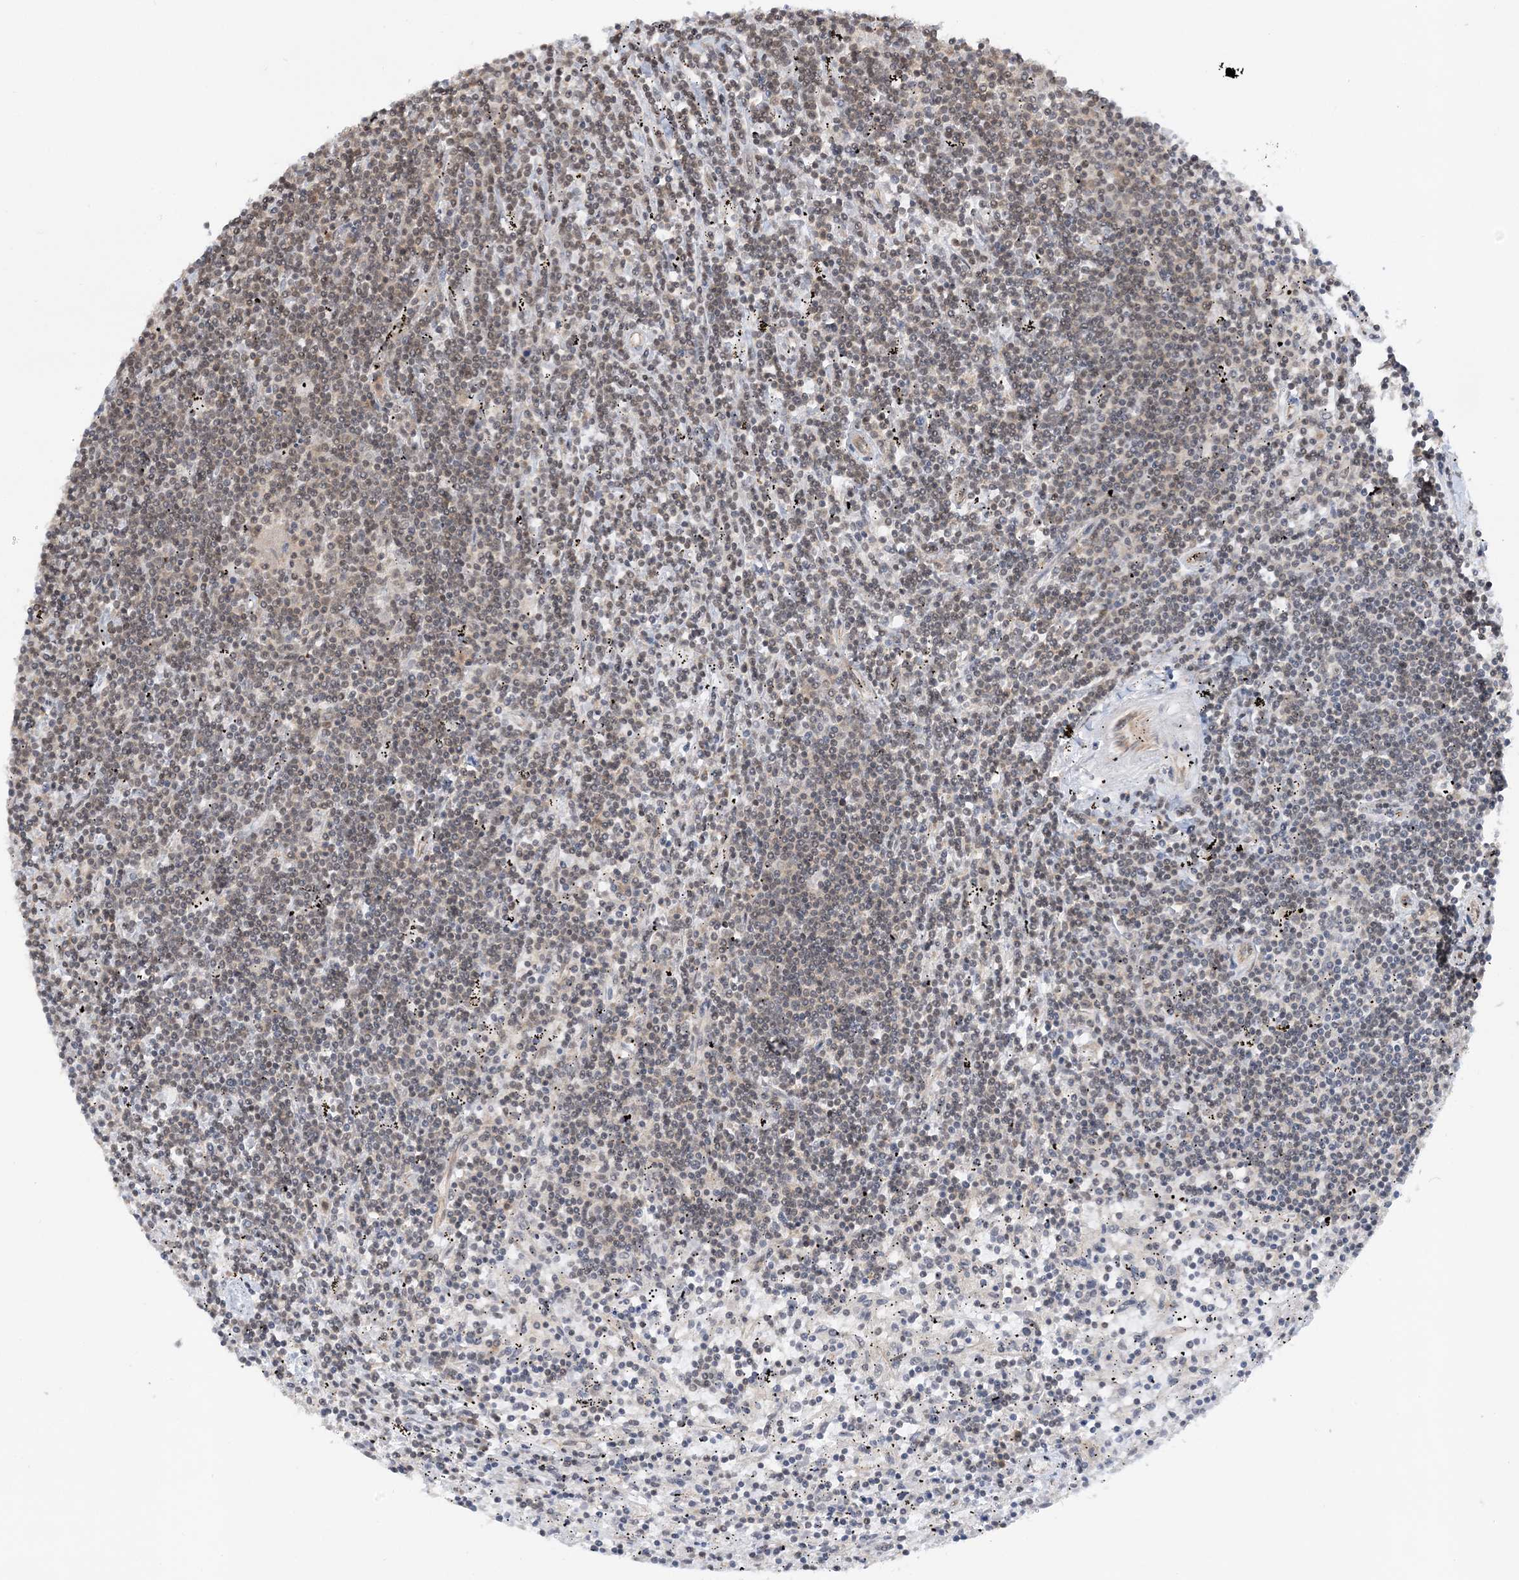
{"staining": {"intensity": "weak", "quantity": "25%-75%", "location": "nuclear"}, "tissue": "lymphoma", "cell_type": "Tumor cells", "image_type": "cancer", "snomed": [{"axis": "morphology", "description": "Malignant lymphoma, non-Hodgkin's type, Low grade"}, {"axis": "topography", "description": "Spleen"}], "caption": "The micrograph shows staining of low-grade malignant lymphoma, non-Hodgkin's type, revealing weak nuclear protein staining (brown color) within tumor cells.", "gene": "SEPHS1", "patient": {"sex": "male", "age": 76}}